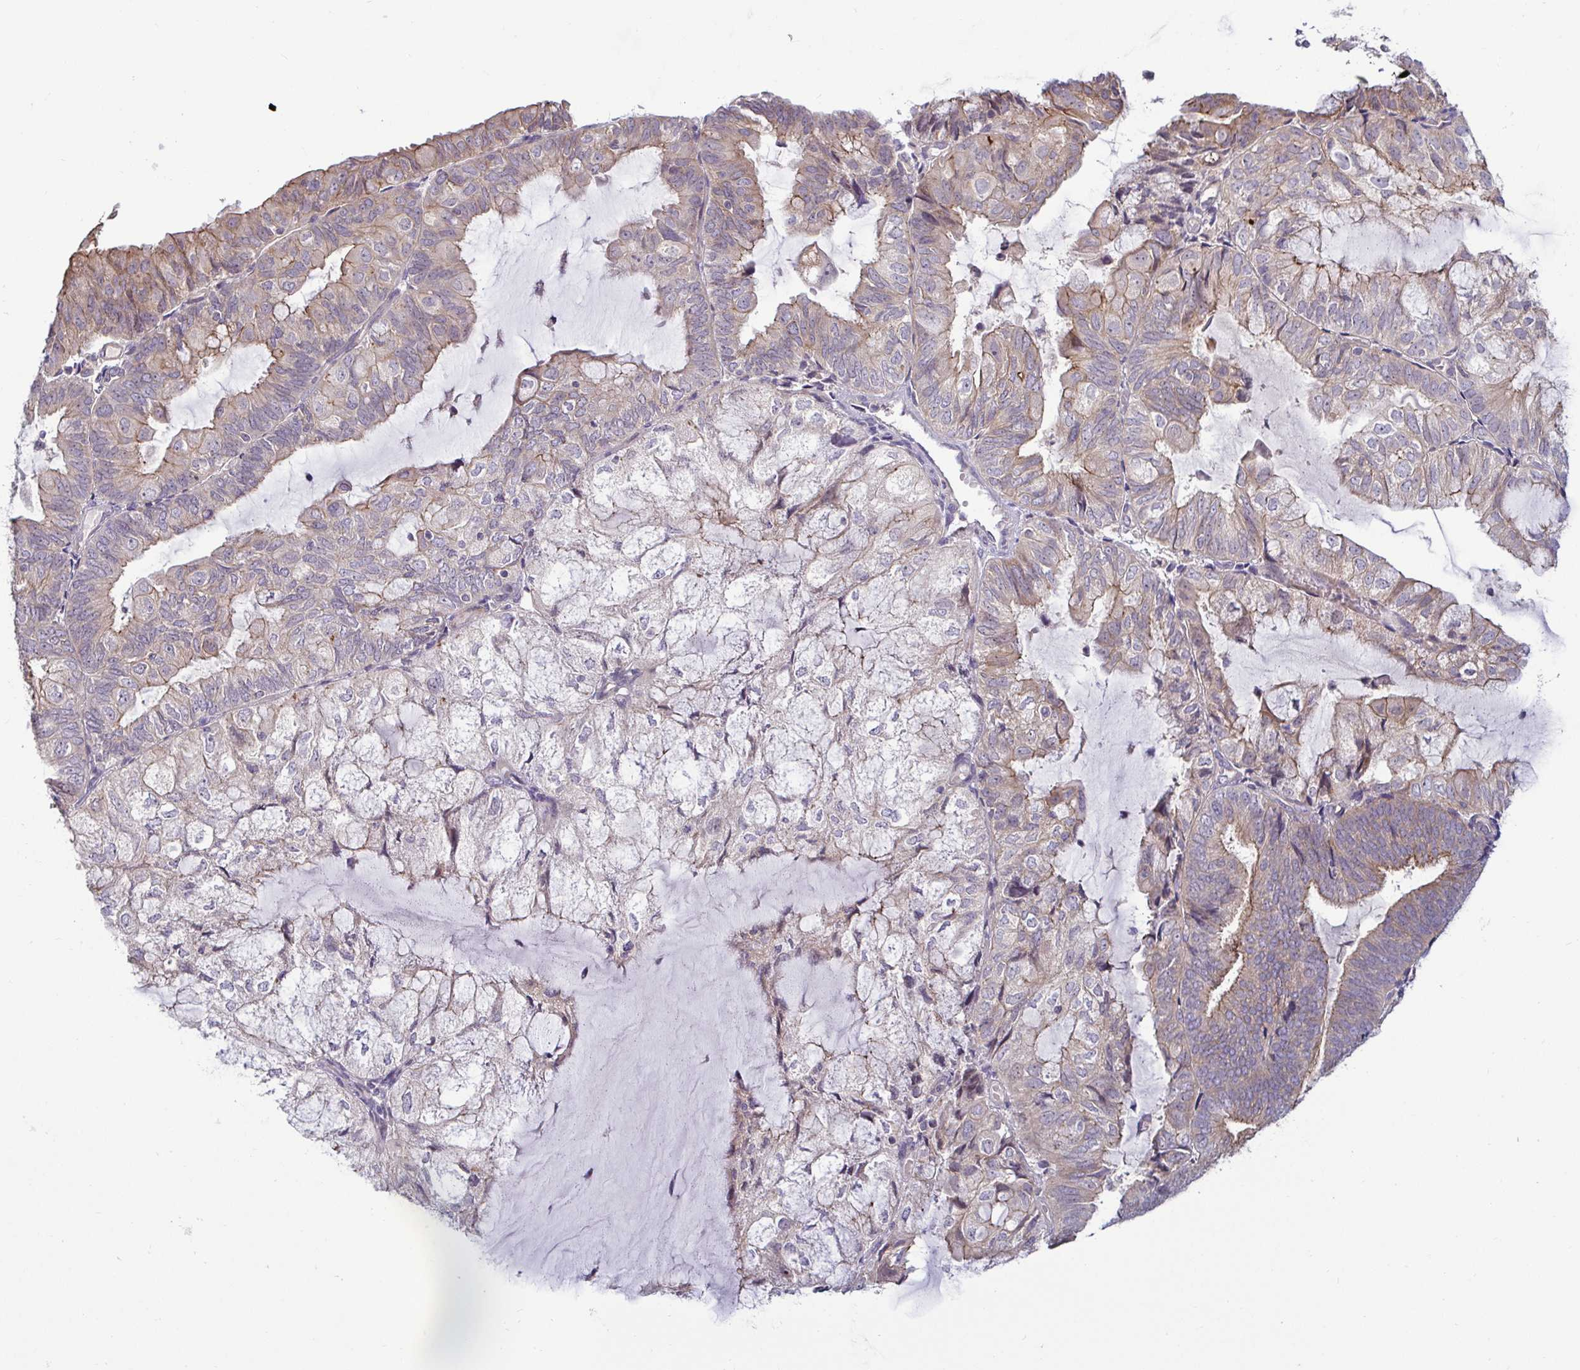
{"staining": {"intensity": "weak", "quantity": "25%-75%", "location": "cytoplasmic/membranous"}, "tissue": "endometrial cancer", "cell_type": "Tumor cells", "image_type": "cancer", "snomed": [{"axis": "morphology", "description": "Adenocarcinoma, NOS"}, {"axis": "topography", "description": "Endometrium"}], "caption": "Endometrial cancer stained for a protein reveals weak cytoplasmic/membranous positivity in tumor cells.", "gene": "GSTM1", "patient": {"sex": "female", "age": 81}}